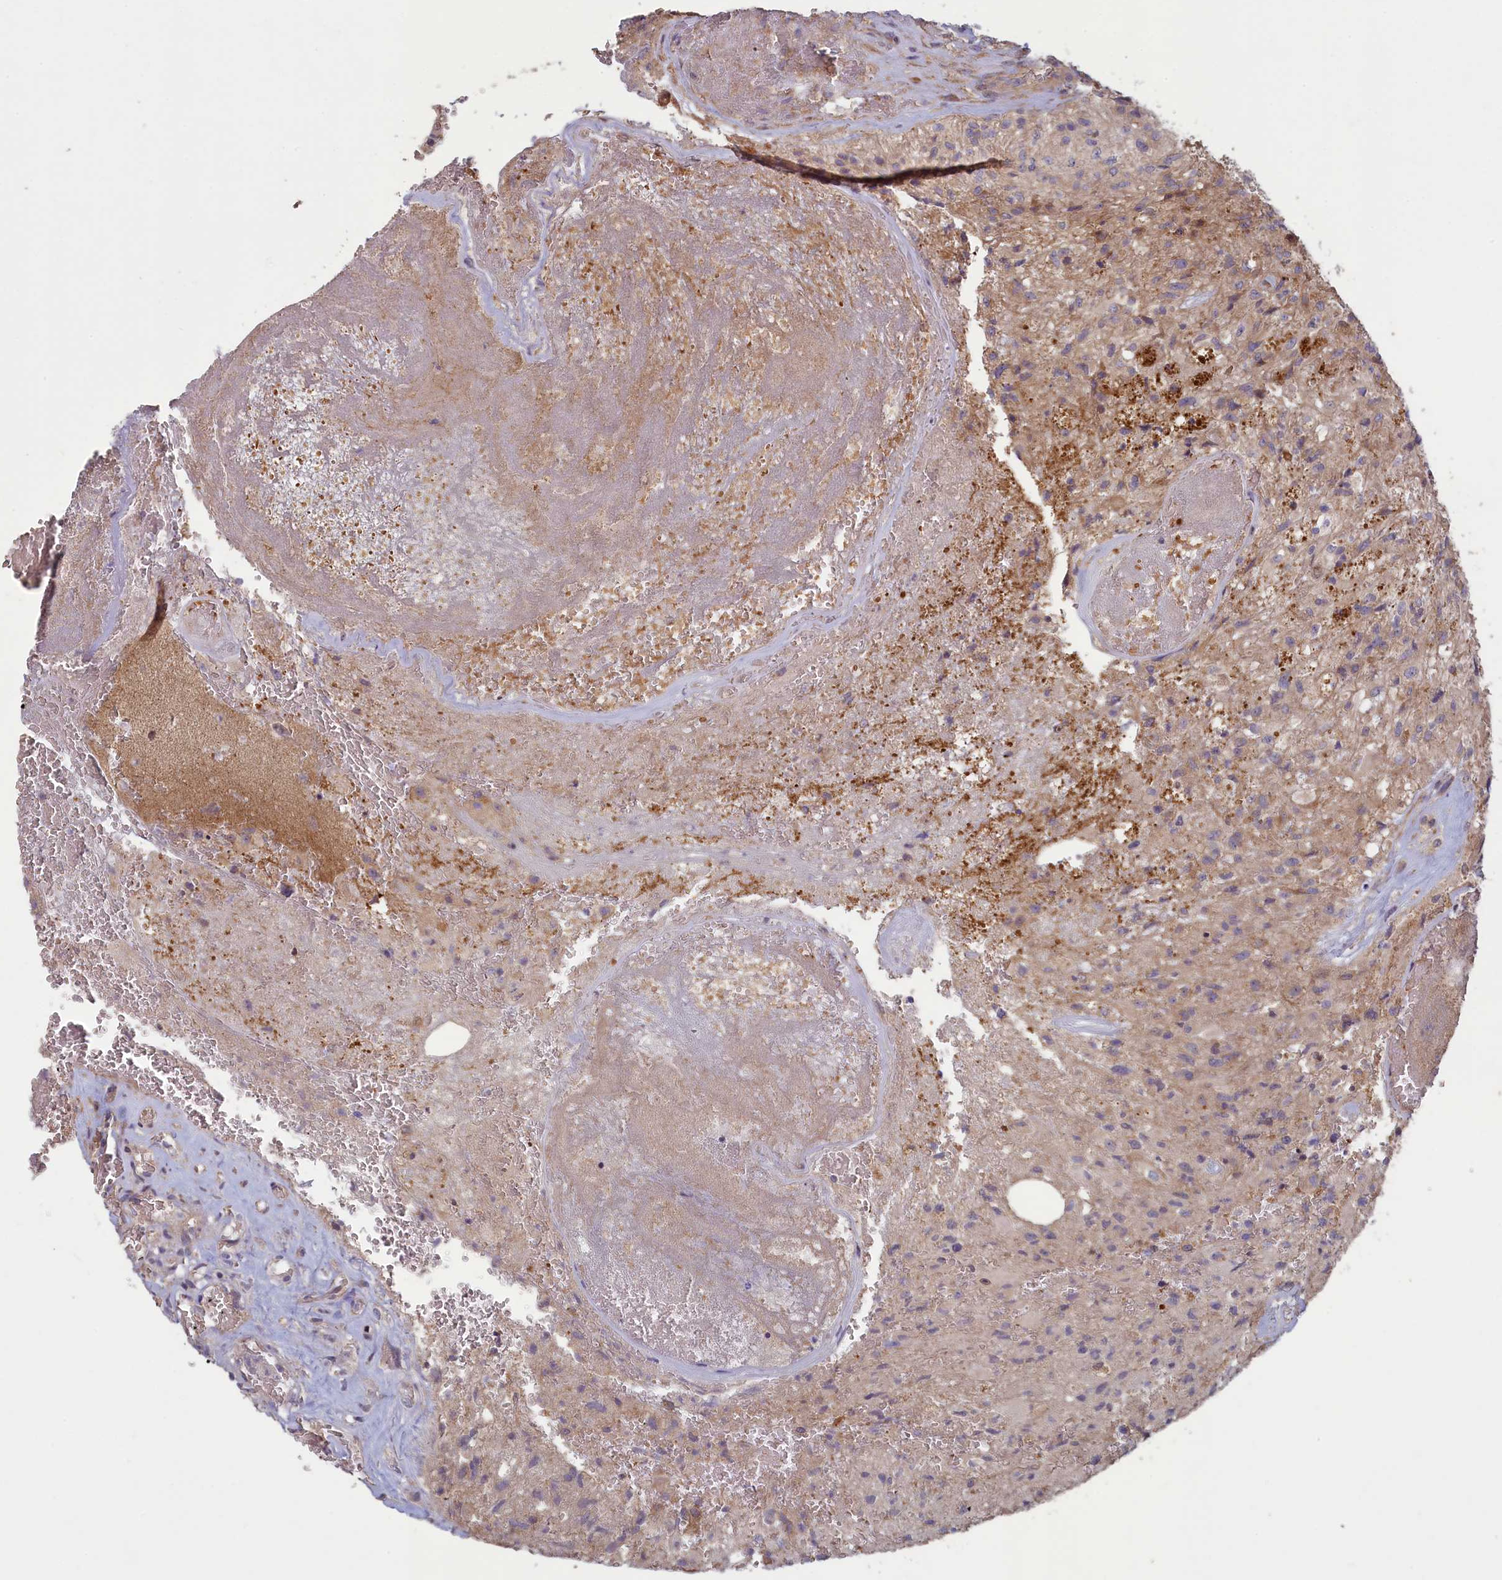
{"staining": {"intensity": "weak", "quantity": "<25%", "location": "cytoplasmic/membranous"}, "tissue": "glioma", "cell_type": "Tumor cells", "image_type": "cancer", "snomed": [{"axis": "morphology", "description": "Glioma, malignant, High grade"}, {"axis": "topography", "description": "Brain"}], "caption": "This is an IHC micrograph of human glioma. There is no positivity in tumor cells.", "gene": "CIAO2B", "patient": {"sex": "male", "age": 56}}